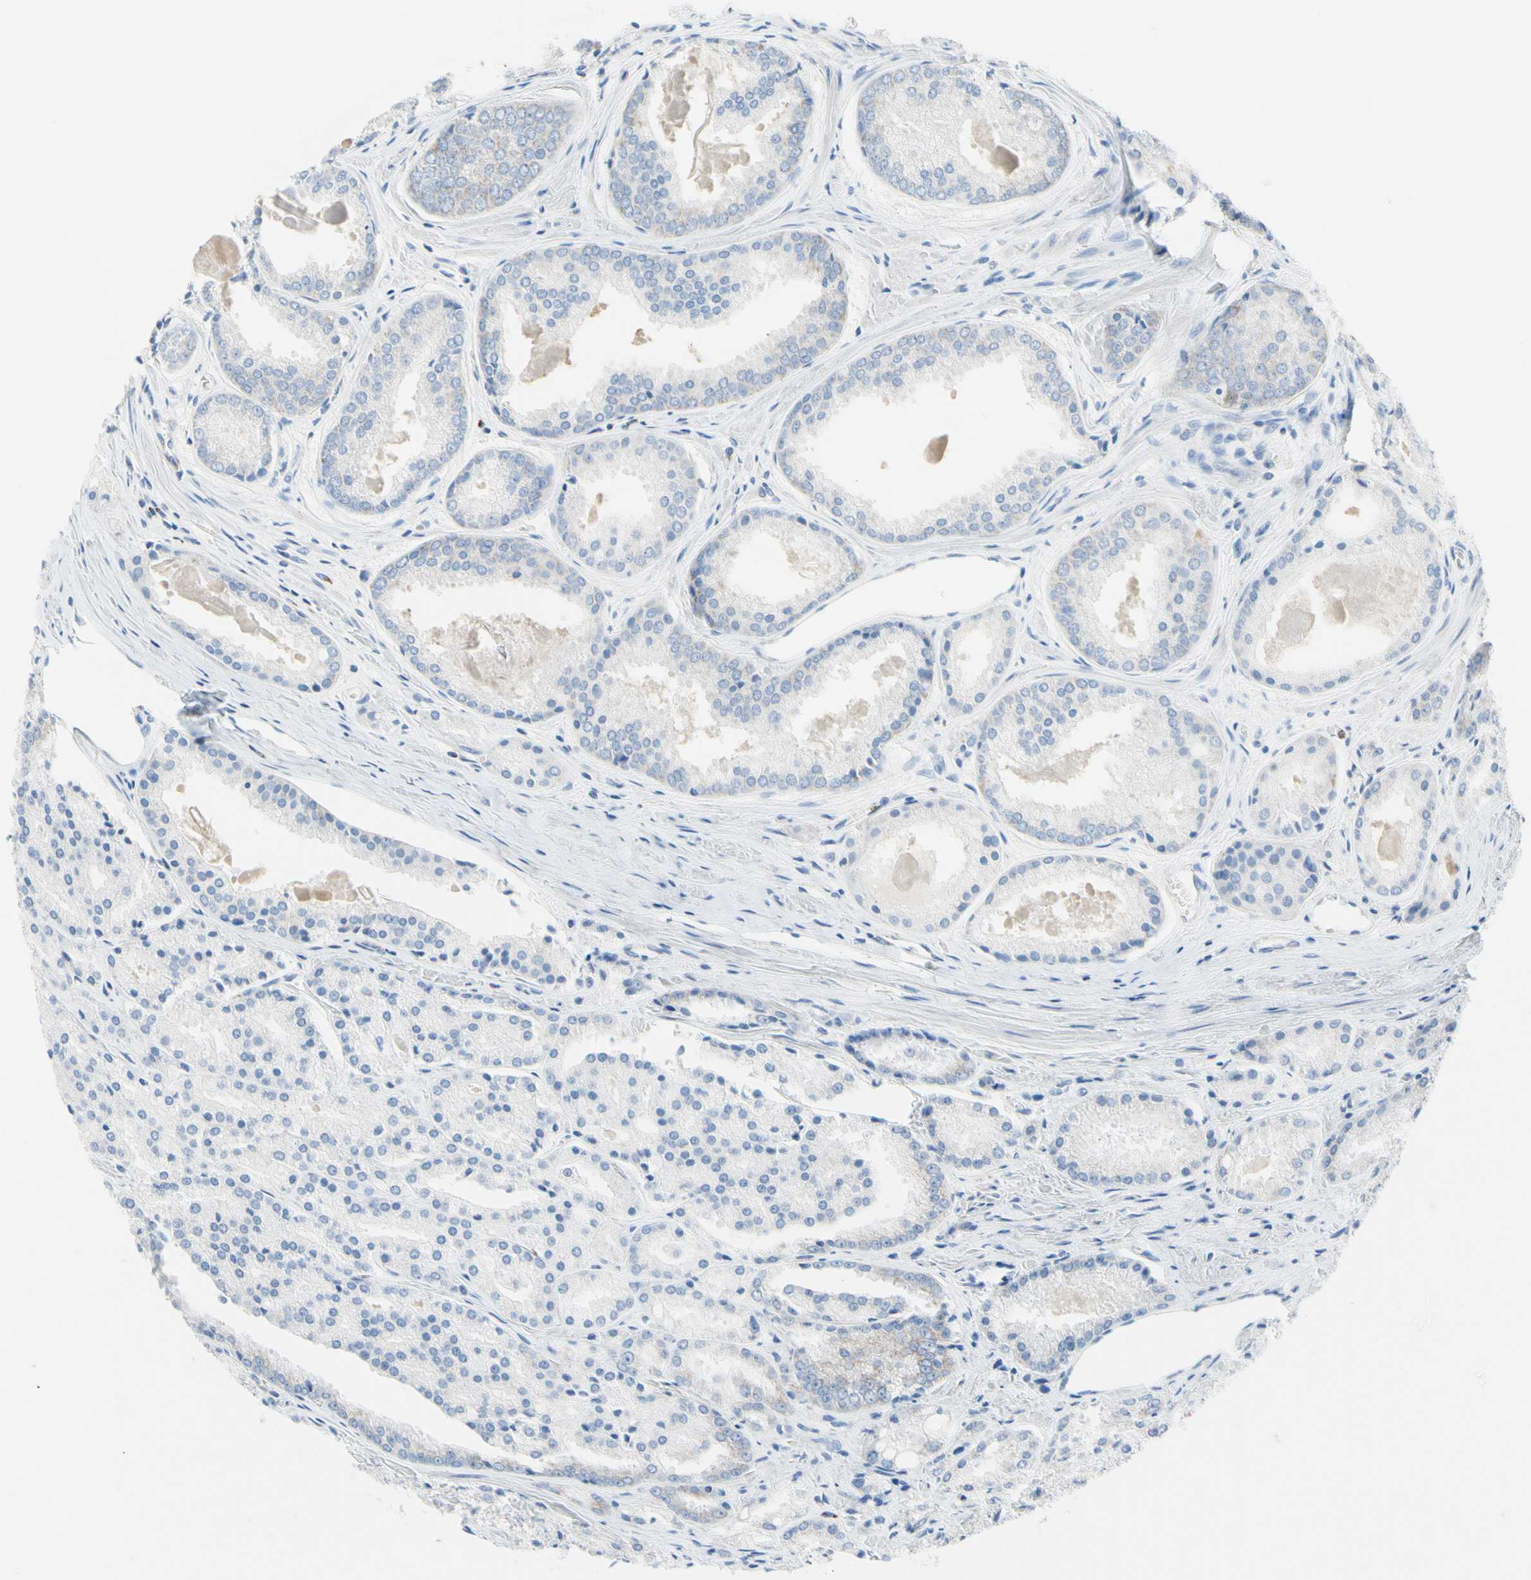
{"staining": {"intensity": "weak", "quantity": "<25%", "location": "cytoplasmic/membranous"}, "tissue": "prostate cancer", "cell_type": "Tumor cells", "image_type": "cancer", "snomed": [{"axis": "morphology", "description": "Adenocarcinoma, Low grade"}, {"axis": "topography", "description": "Prostate"}], "caption": "High magnification brightfield microscopy of prostate low-grade adenocarcinoma stained with DAB (3,3'-diaminobenzidine) (brown) and counterstained with hematoxylin (blue): tumor cells show no significant staining.", "gene": "CYSLTR1", "patient": {"sex": "male", "age": 64}}